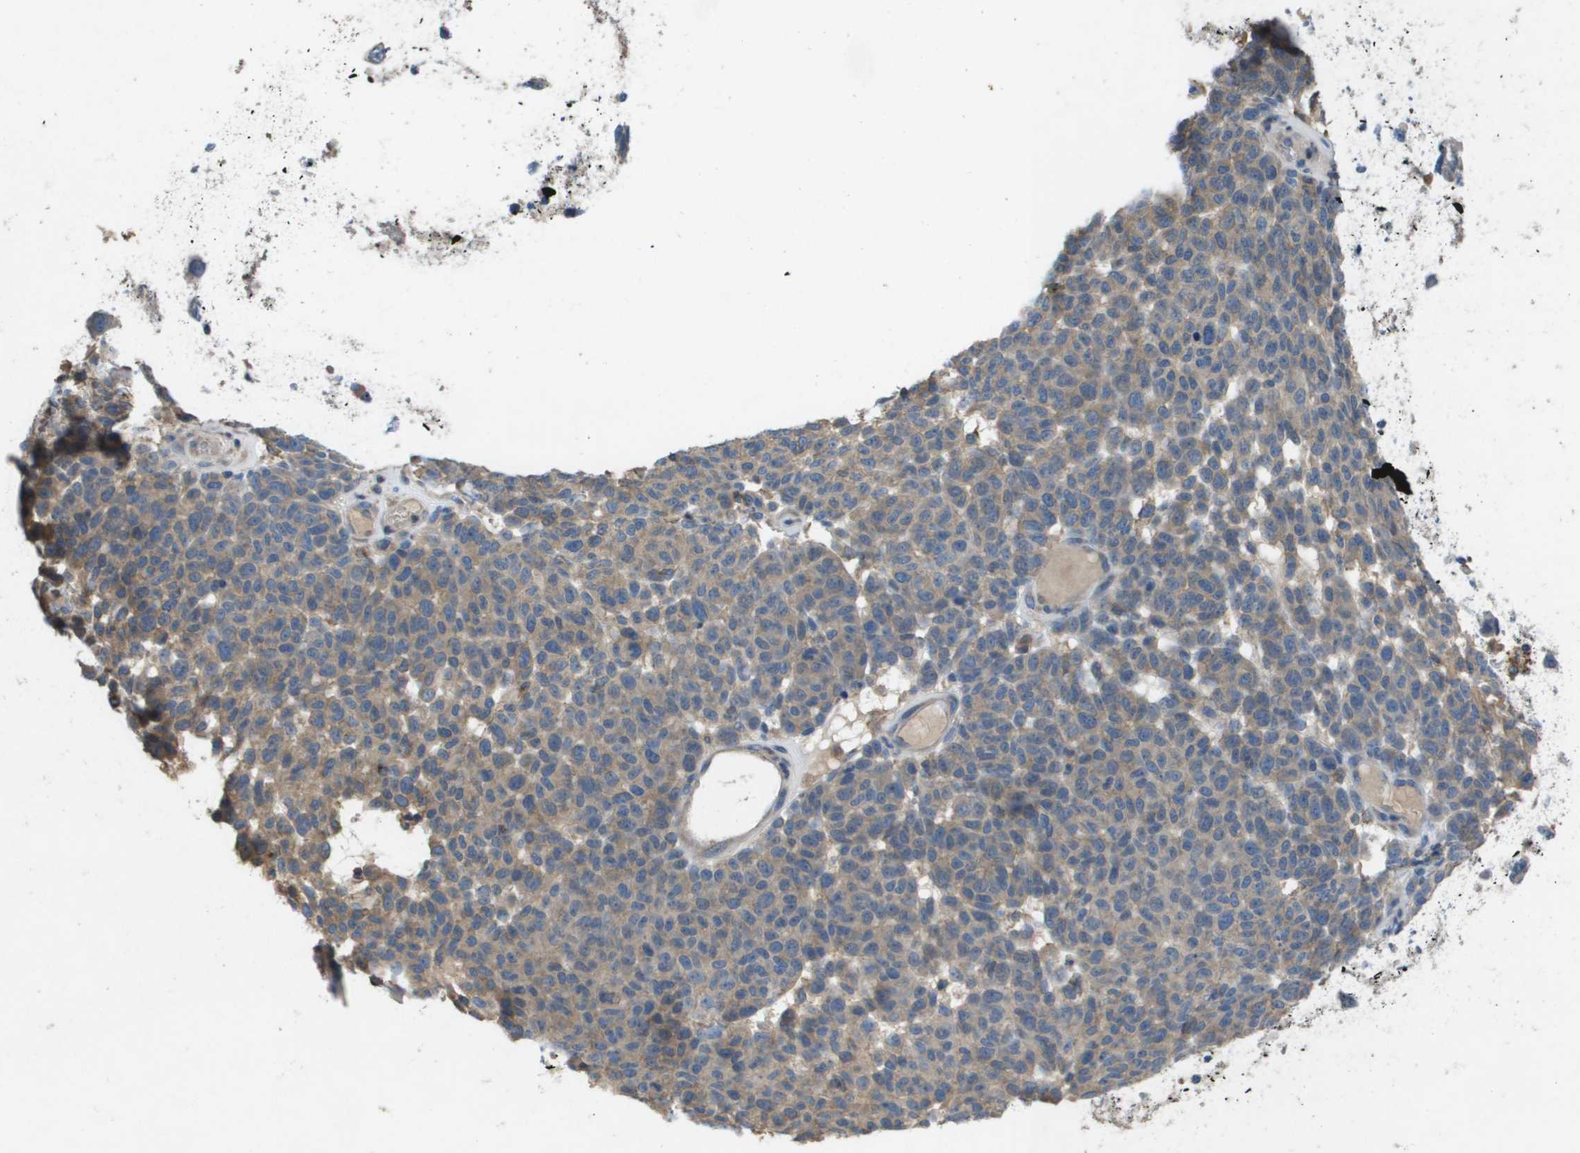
{"staining": {"intensity": "weak", "quantity": "25%-75%", "location": "cytoplasmic/membranous"}, "tissue": "melanoma", "cell_type": "Tumor cells", "image_type": "cancer", "snomed": [{"axis": "morphology", "description": "Malignant melanoma, NOS"}, {"axis": "topography", "description": "Skin"}], "caption": "Malignant melanoma stained for a protein (brown) displays weak cytoplasmic/membranous positive staining in approximately 25%-75% of tumor cells.", "gene": "CLCA4", "patient": {"sex": "male", "age": 59}}